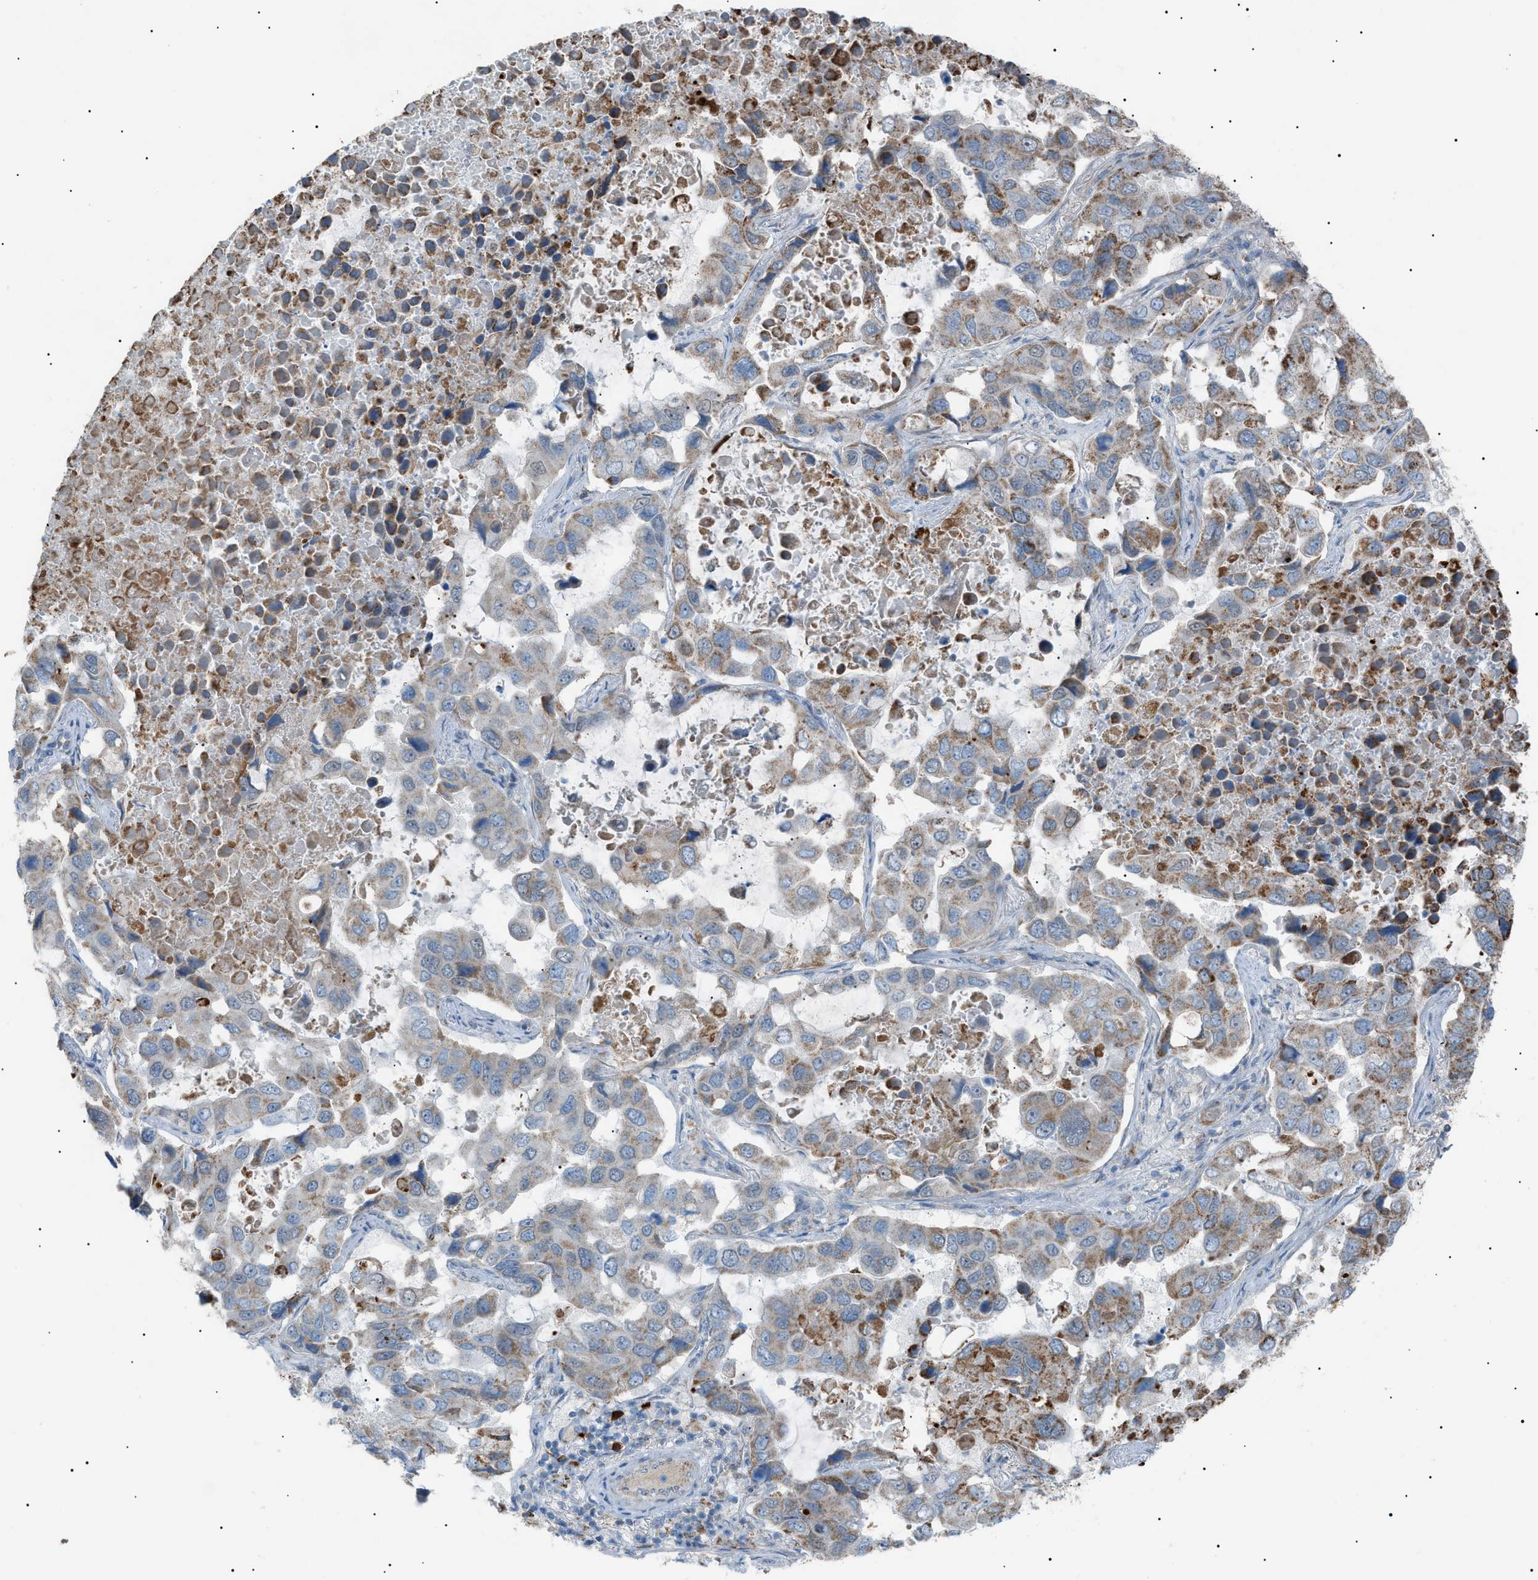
{"staining": {"intensity": "moderate", "quantity": "25%-75%", "location": "cytoplasmic/membranous"}, "tissue": "lung cancer", "cell_type": "Tumor cells", "image_type": "cancer", "snomed": [{"axis": "morphology", "description": "Adenocarcinoma, NOS"}, {"axis": "topography", "description": "Lung"}], "caption": "A medium amount of moderate cytoplasmic/membranous positivity is present in about 25%-75% of tumor cells in lung cancer (adenocarcinoma) tissue.", "gene": "ZNF516", "patient": {"sex": "male", "age": 64}}